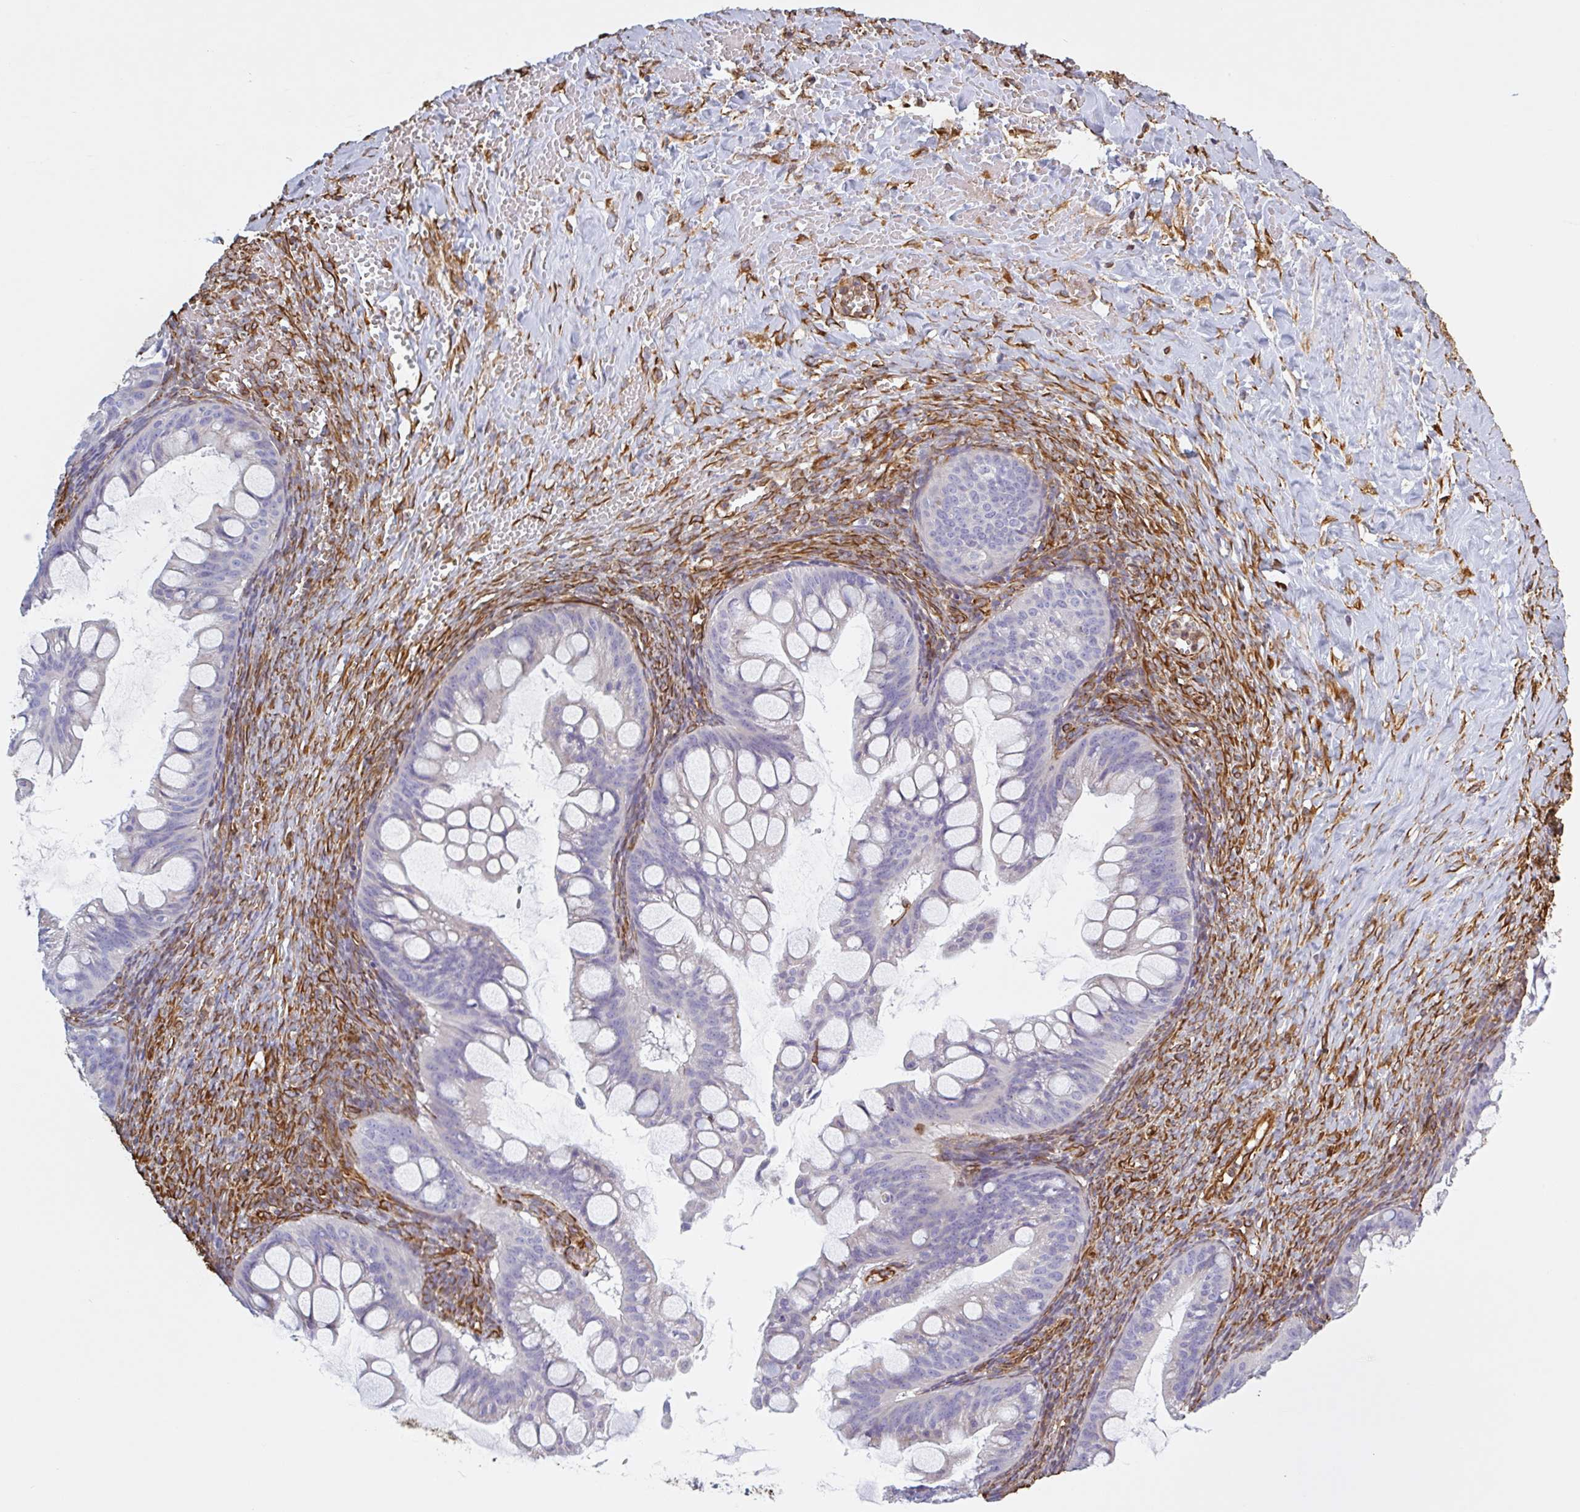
{"staining": {"intensity": "negative", "quantity": "none", "location": "none"}, "tissue": "ovarian cancer", "cell_type": "Tumor cells", "image_type": "cancer", "snomed": [{"axis": "morphology", "description": "Cystadenocarcinoma, mucinous, NOS"}, {"axis": "topography", "description": "Ovary"}], "caption": "High magnification brightfield microscopy of ovarian cancer (mucinous cystadenocarcinoma) stained with DAB (brown) and counterstained with hematoxylin (blue): tumor cells show no significant staining.", "gene": "PPFIA1", "patient": {"sex": "female", "age": 73}}